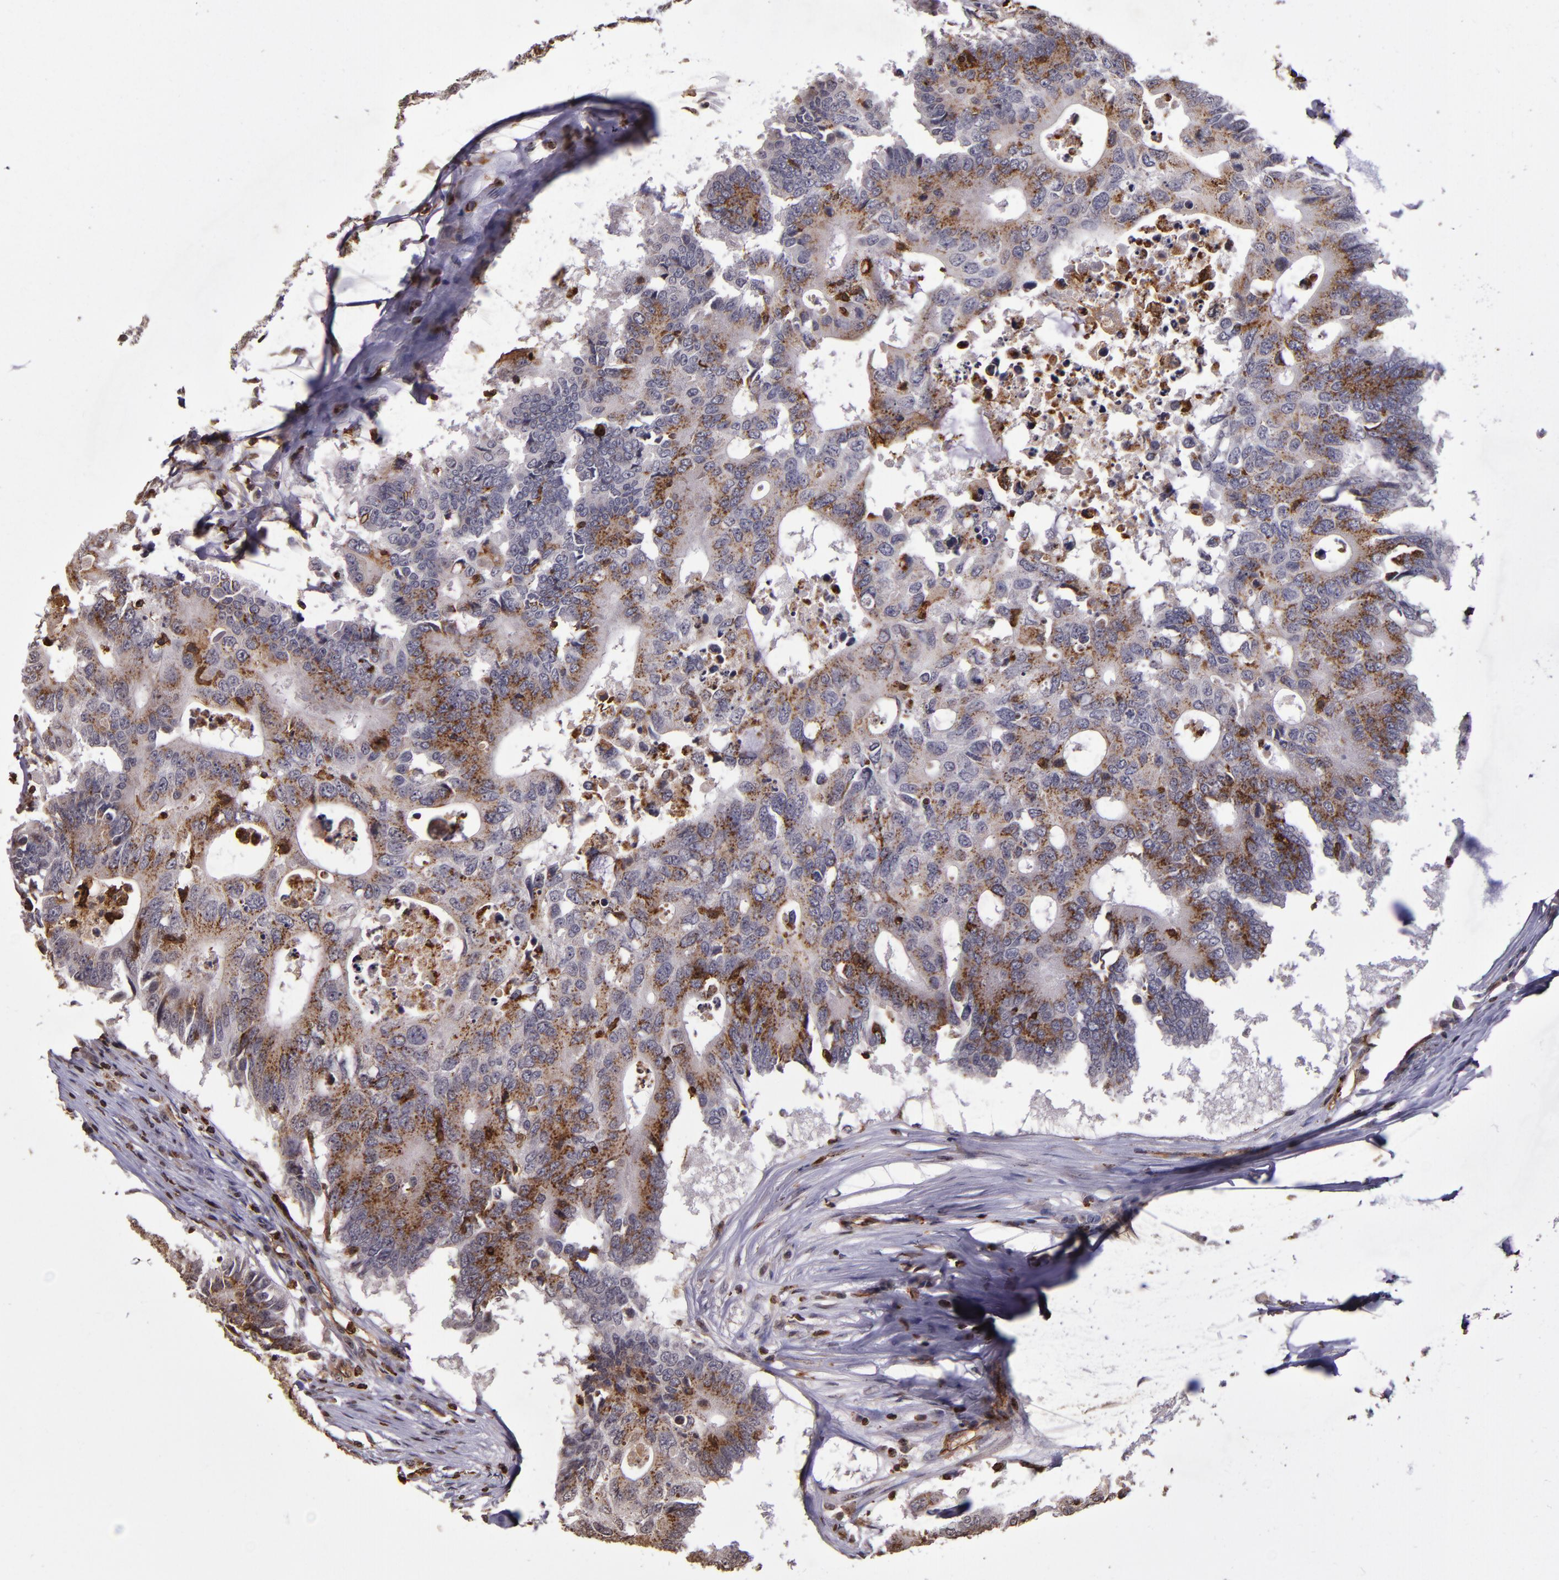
{"staining": {"intensity": "moderate", "quantity": "25%-75%", "location": "cytoplasmic/membranous"}, "tissue": "colorectal cancer", "cell_type": "Tumor cells", "image_type": "cancer", "snomed": [{"axis": "morphology", "description": "Adenocarcinoma, NOS"}, {"axis": "topography", "description": "Colon"}], "caption": "Immunohistochemical staining of human colorectal adenocarcinoma shows medium levels of moderate cytoplasmic/membranous protein staining in approximately 25%-75% of tumor cells.", "gene": "SLC2A3", "patient": {"sex": "male", "age": 71}}